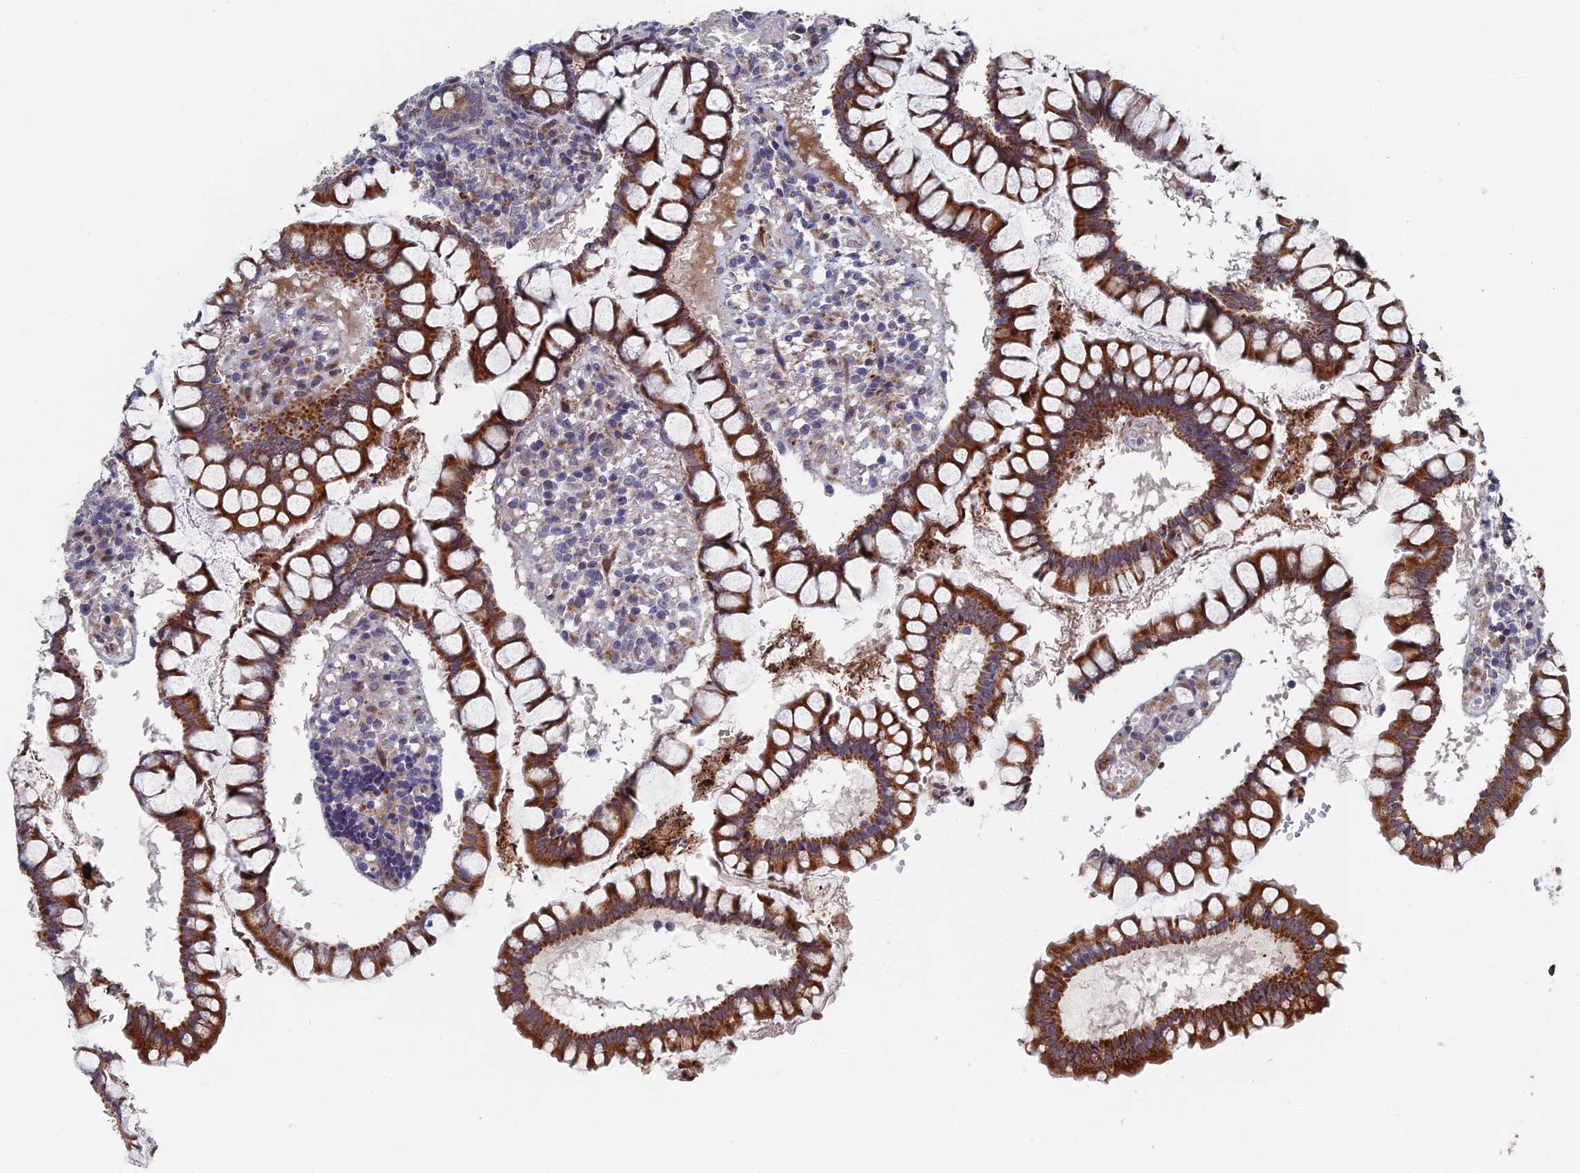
{"staining": {"intensity": "moderate", "quantity": ">75%", "location": "cytoplasmic/membranous"}, "tissue": "colon", "cell_type": "Endothelial cells", "image_type": "normal", "snomed": [{"axis": "morphology", "description": "Normal tissue, NOS"}, {"axis": "morphology", "description": "Adenocarcinoma, NOS"}, {"axis": "topography", "description": "Colon"}], "caption": "Immunohistochemical staining of unremarkable human colon demonstrates medium levels of moderate cytoplasmic/membranous positivity in about >75% of endothelial cells. (Stains: DAB in brown, nuclei in blue, Microscopy: brightfield microscopy at high magnification).", "gene": "GTF2IRD1", "patient": {"sex": "female", "age": 55}}